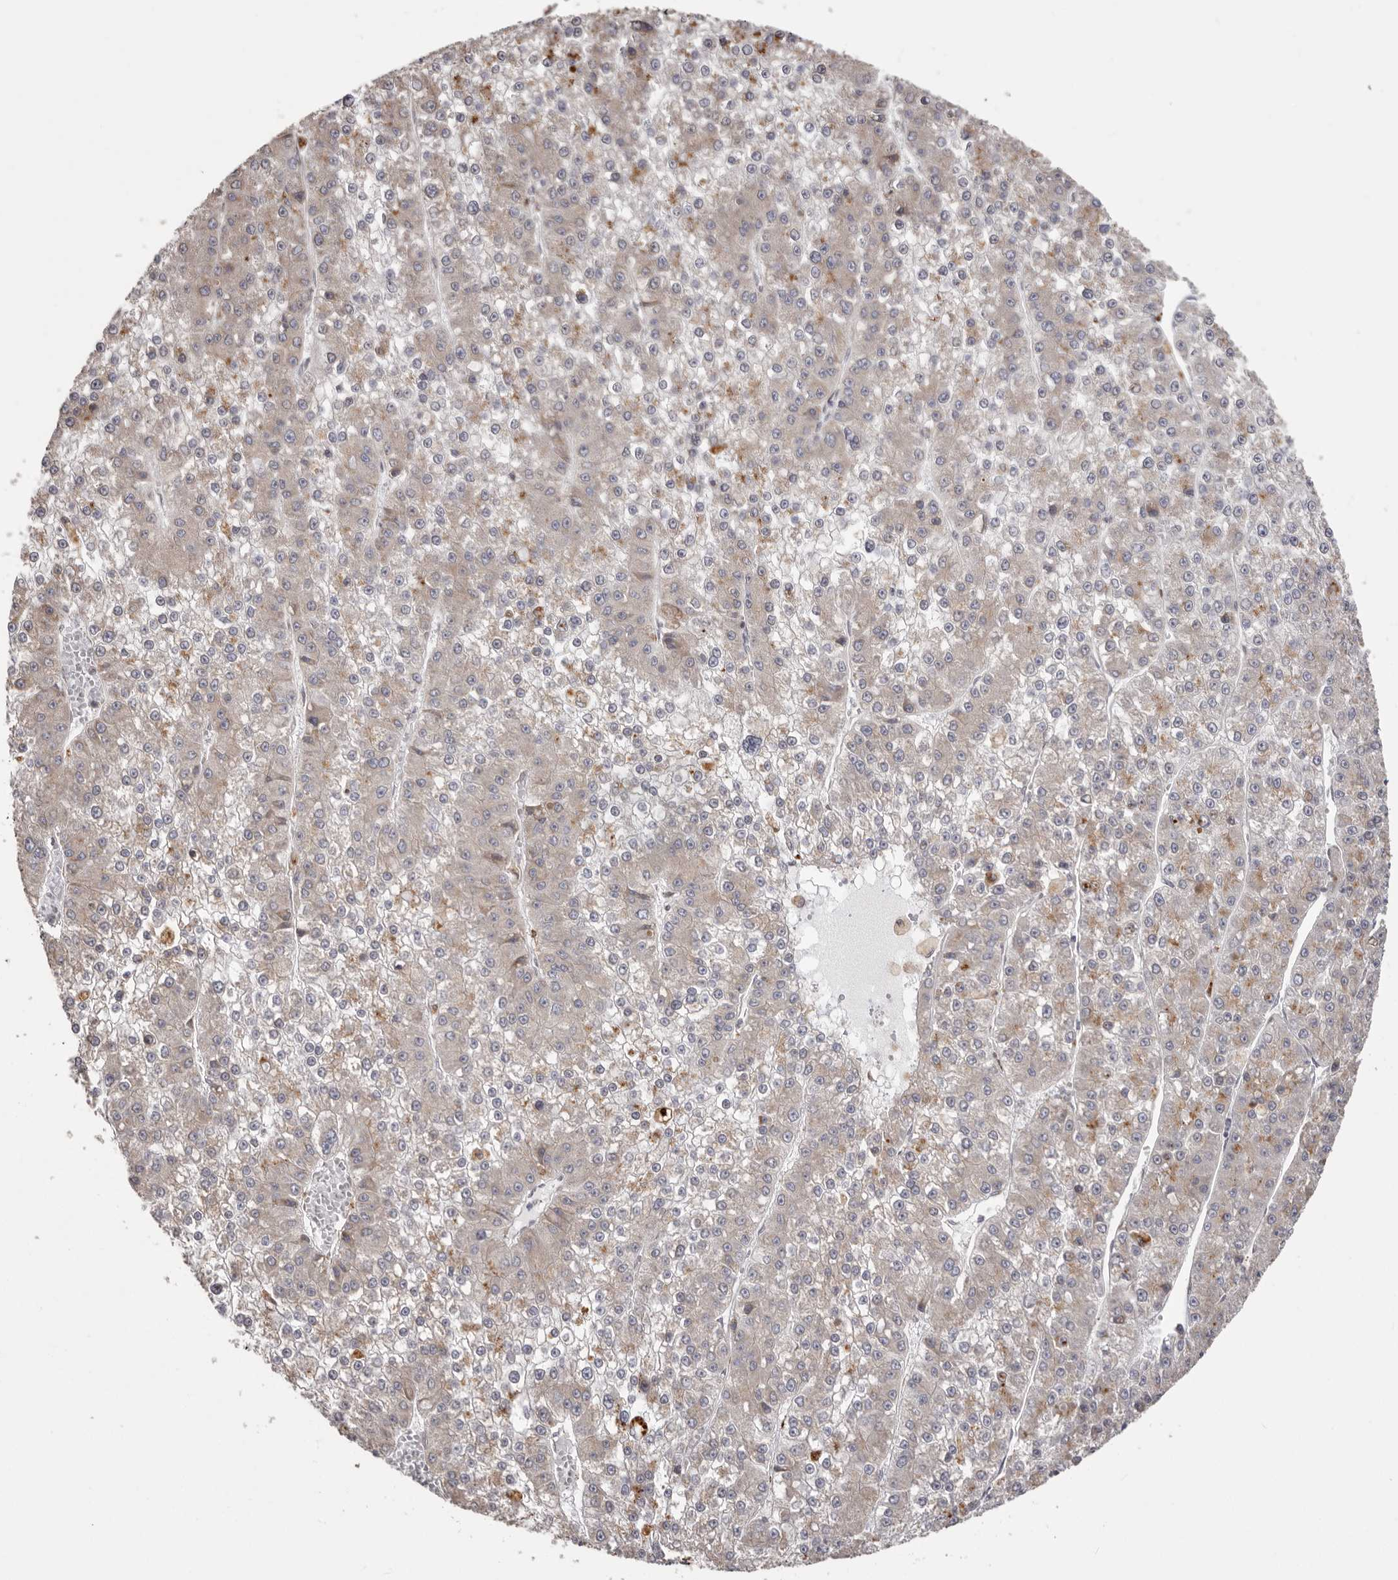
{"staining": {"intensity": "weak", "quantity": "25%-75%", "location": "cytoplasmic/membranous"}, "tissue": "liver cancer", "cell_type": "Tumor cells", "image_type": "cancer", "snomed": [{"axis": "morphology", "description": "Carcinoma, Hepatocellular, NOS"}, {"axis": "topography", "description": "Liver"}], "caption": "High-magnification brightfield microscopy of liver cancer stained with DAB (3,3'-diaminobenzidine) (brown) and counterstained with hematoxylin (blue). tumor cells exhibit weak cytoplasmic/membranous expression is seen in approximately25%-75% of cells.", "gene": "NUP43", "patient": {"sex": "female", "age": 73}}